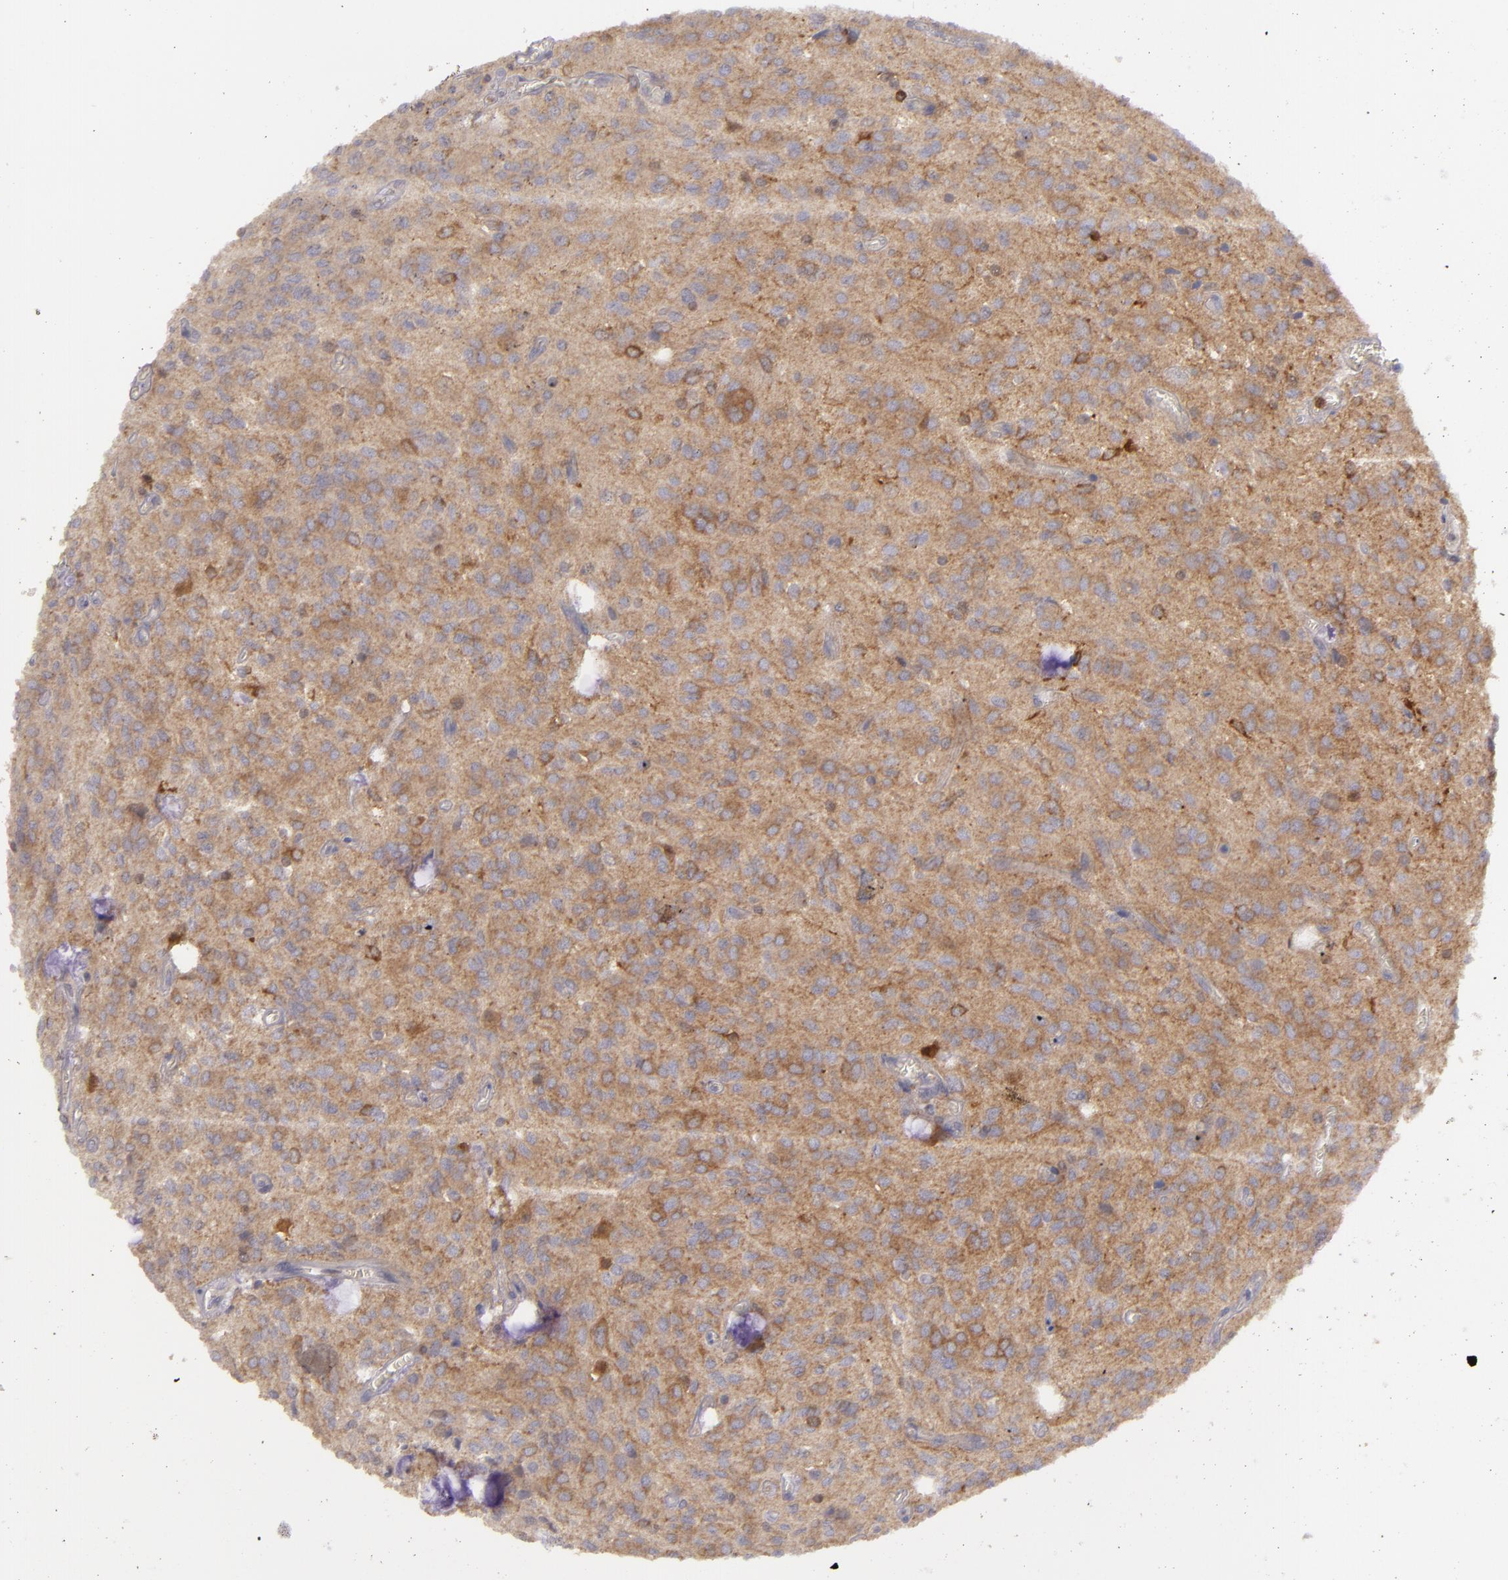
{"staining": {"intensity": "strong", "quantity": "25%-75%", "location": "cytoplasmic/membranous"}, "tissue": "glioma", "cell_type": "Tumor cells", "image_type": "cancer", "snomed": [{"axis": "morphology", "description": "Glioma, malignant, Low grade"}, {"axis": "topography", "description": "Brain"}], "caption": "Immunohistochemical staining of glioma displays high levels of strong cytoplasmic/membranous protein positivity in approximately 25%-75% of tumor cells. The staining was performed using DAB to visualize the protein expression in brown, while the nuclei were stained in blue with hematoxylin (Magnification: 20x).", "gene": "MMP10", "patient": {"sex": "female", "age": 15}}